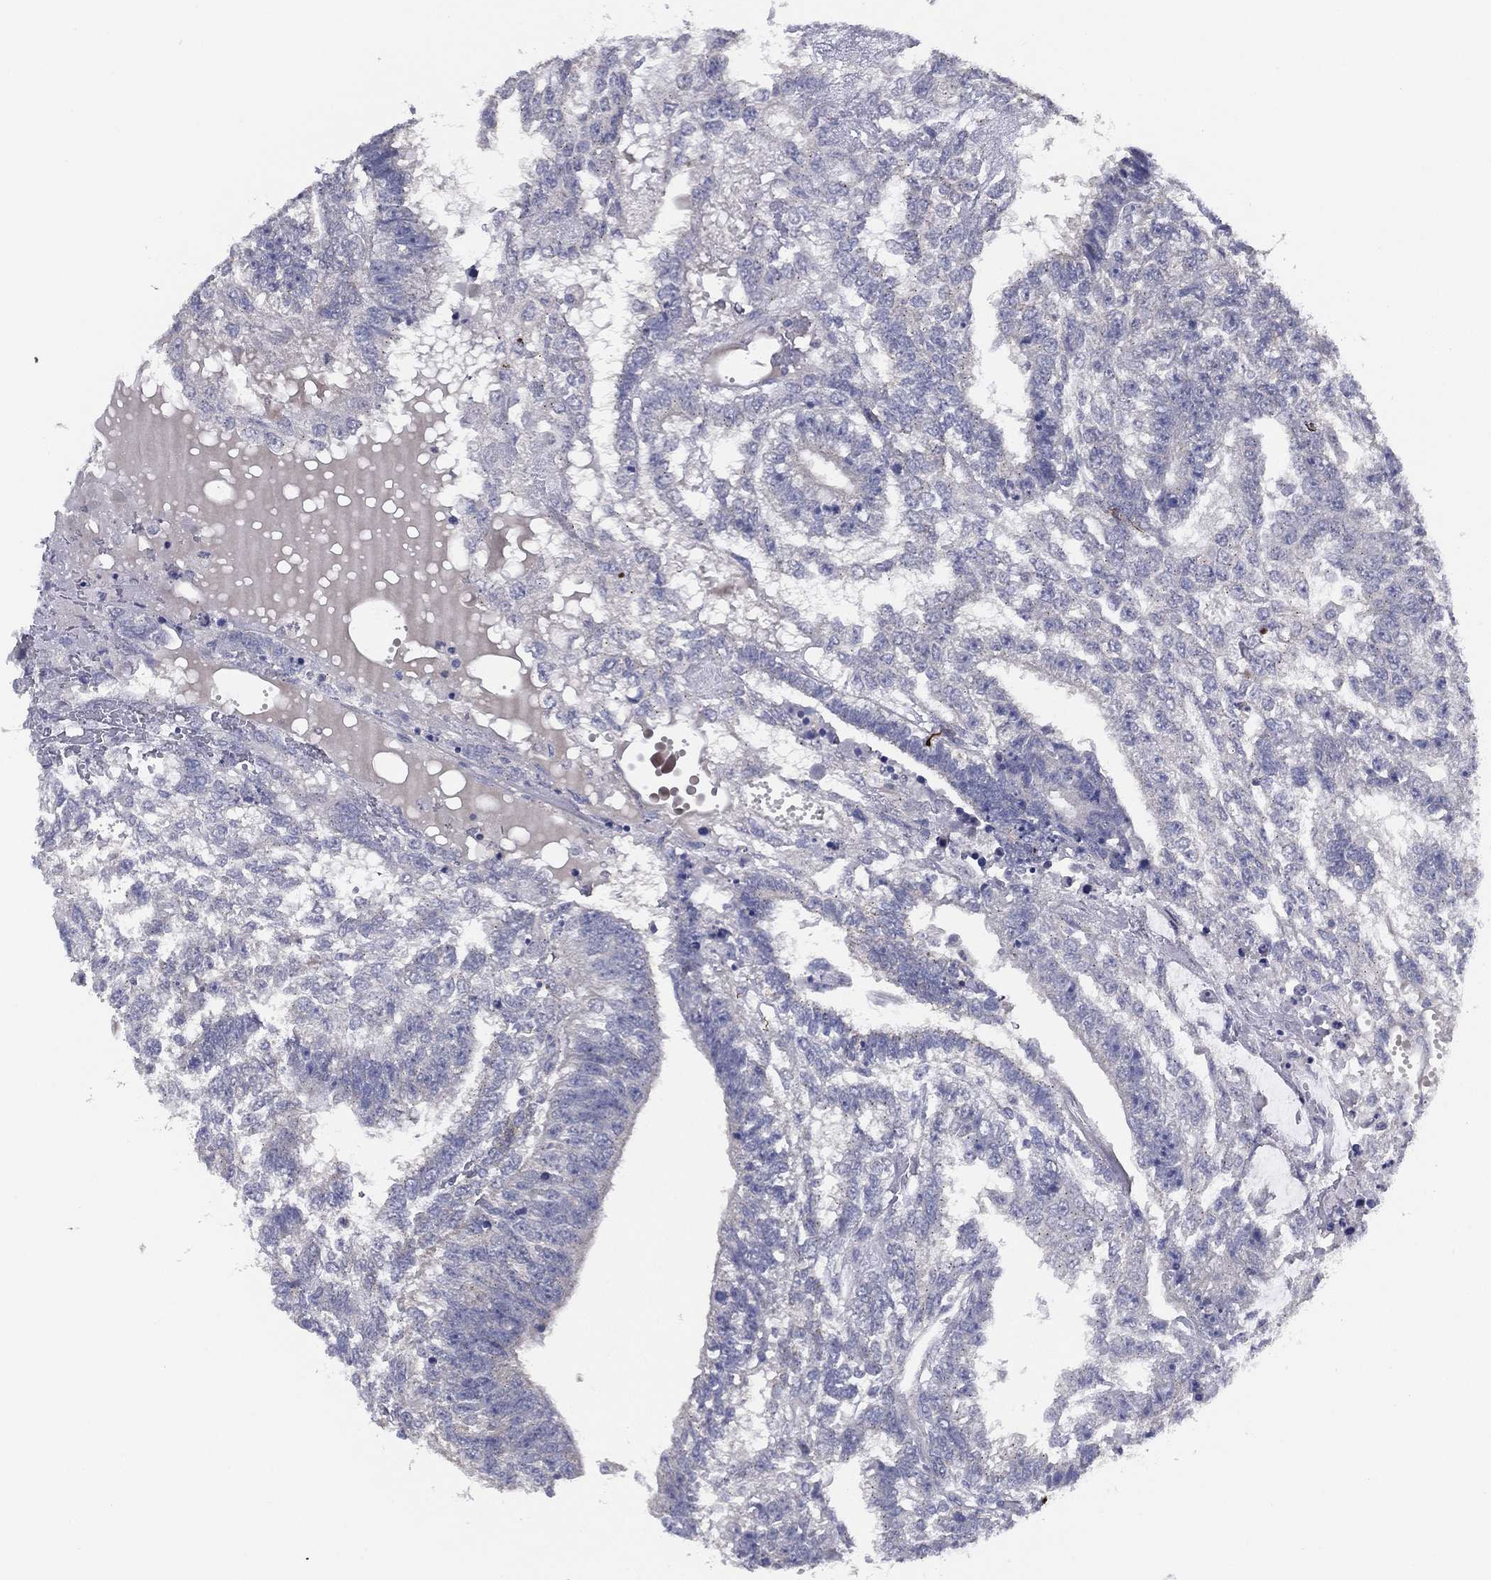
{"staining": {"intensity": "negative", "quantity": "none", "location": "none"}, "tissue": "testis cancer", "cell_type": "Tumor cells", "image_type": "cancer", "snomed": [{"axis": "morphology", "description": "Seminoma, NOS"}, {"axis": "morphology", "description": "Carcinoma, Embryonal, NOS"}, {"axis": "topography", "description": "Testis"}], "caption": "Immunohistochemistry micrograph of testis cancer (seminoma) stained for a protein (brown), which reveals no positivity in tumor cells. Brightfield microscopy of IHC stained with DAB (3,3'-diaminobenzidine) (brown) and hematoxylin (blue), captured at high magnification.", "gene": "SLC13A4", "patient": {"sex": "male", "age": 41}}